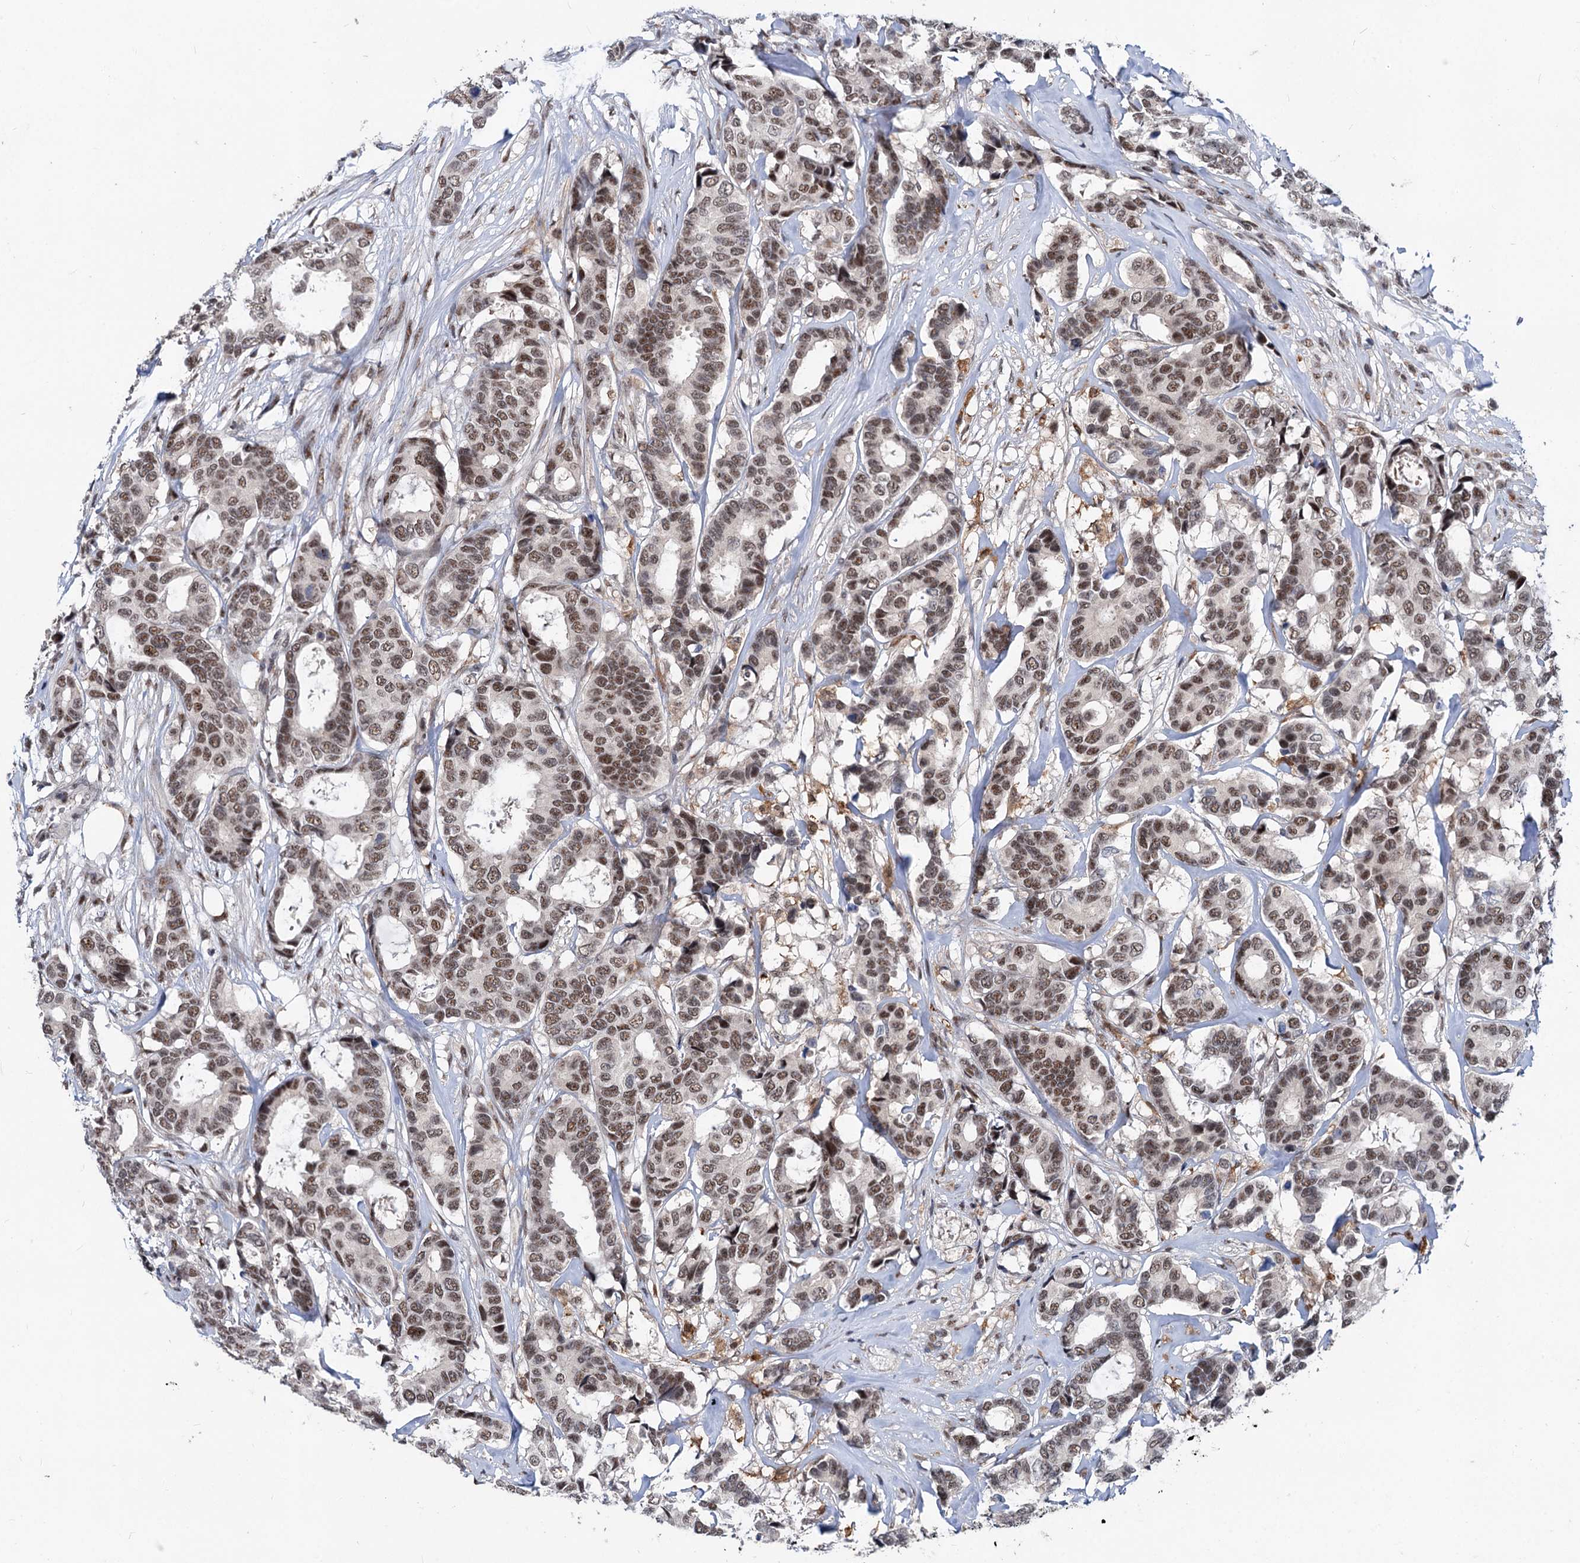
{"staining": {"intensity": "moderate", "quantity": ">75%", "location": "nuclear"}, "tissue": "breast cancer", "cell_type": "Tumor cells", "image_type": "cancer", "snomed": [{"axis": "morphology", "description": "Duct carcinoma"}, {"axis": "topography", "description": "Breast"}], "caption": "IHC staining of breast invasive ductal carcinoma, which shows medium levels of moderate nuclear staining in about >75% of tumor cells indicating moderate nuclear protein positivity. The staining was performed using DAB (brown) for protein detection and nuclei were counterstained in hematoxylin (blue).", "gene": "PHF8", "patient": {"sex": "female", "age": 87}}